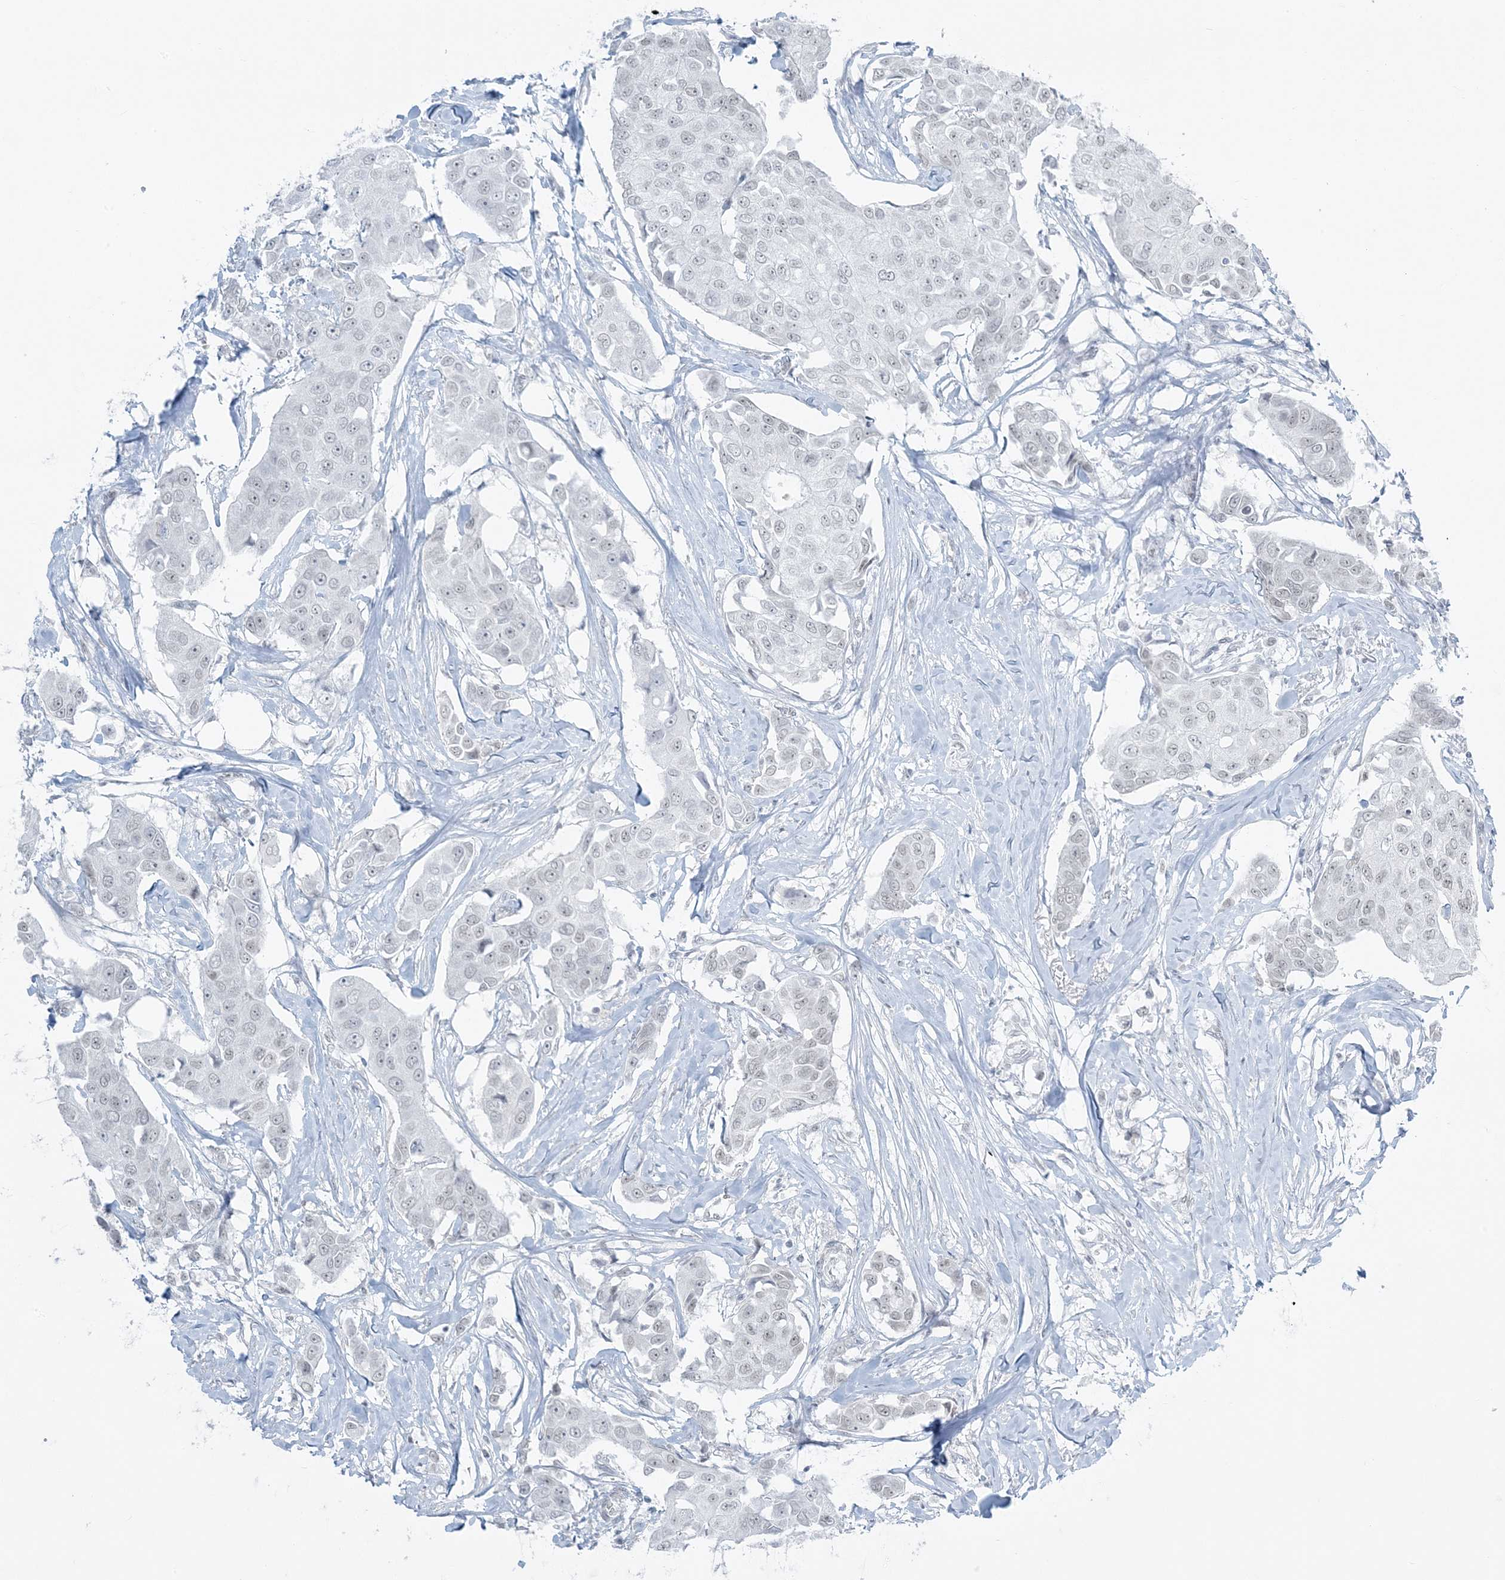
{"staining": {"intensity": "negative", "quantity": "none", "location": "none"}, "tissue": "breast cancer", "cell_type": "Tumor cells", "image_type": "cancer", "snomed": [{"axis": "morphology", "description": "Duct carcinoma"}, {"axis": "topography", "description": "Breast"}], "caption": "Breast cancer (infiltrating ductal carcinoma) was stained to show a protein in brown. There is no significant expression in tumor cells. Nuclei are stained in blue.", "gene": "ZNF787", "patient": {"sex": "female", "age": 80}}